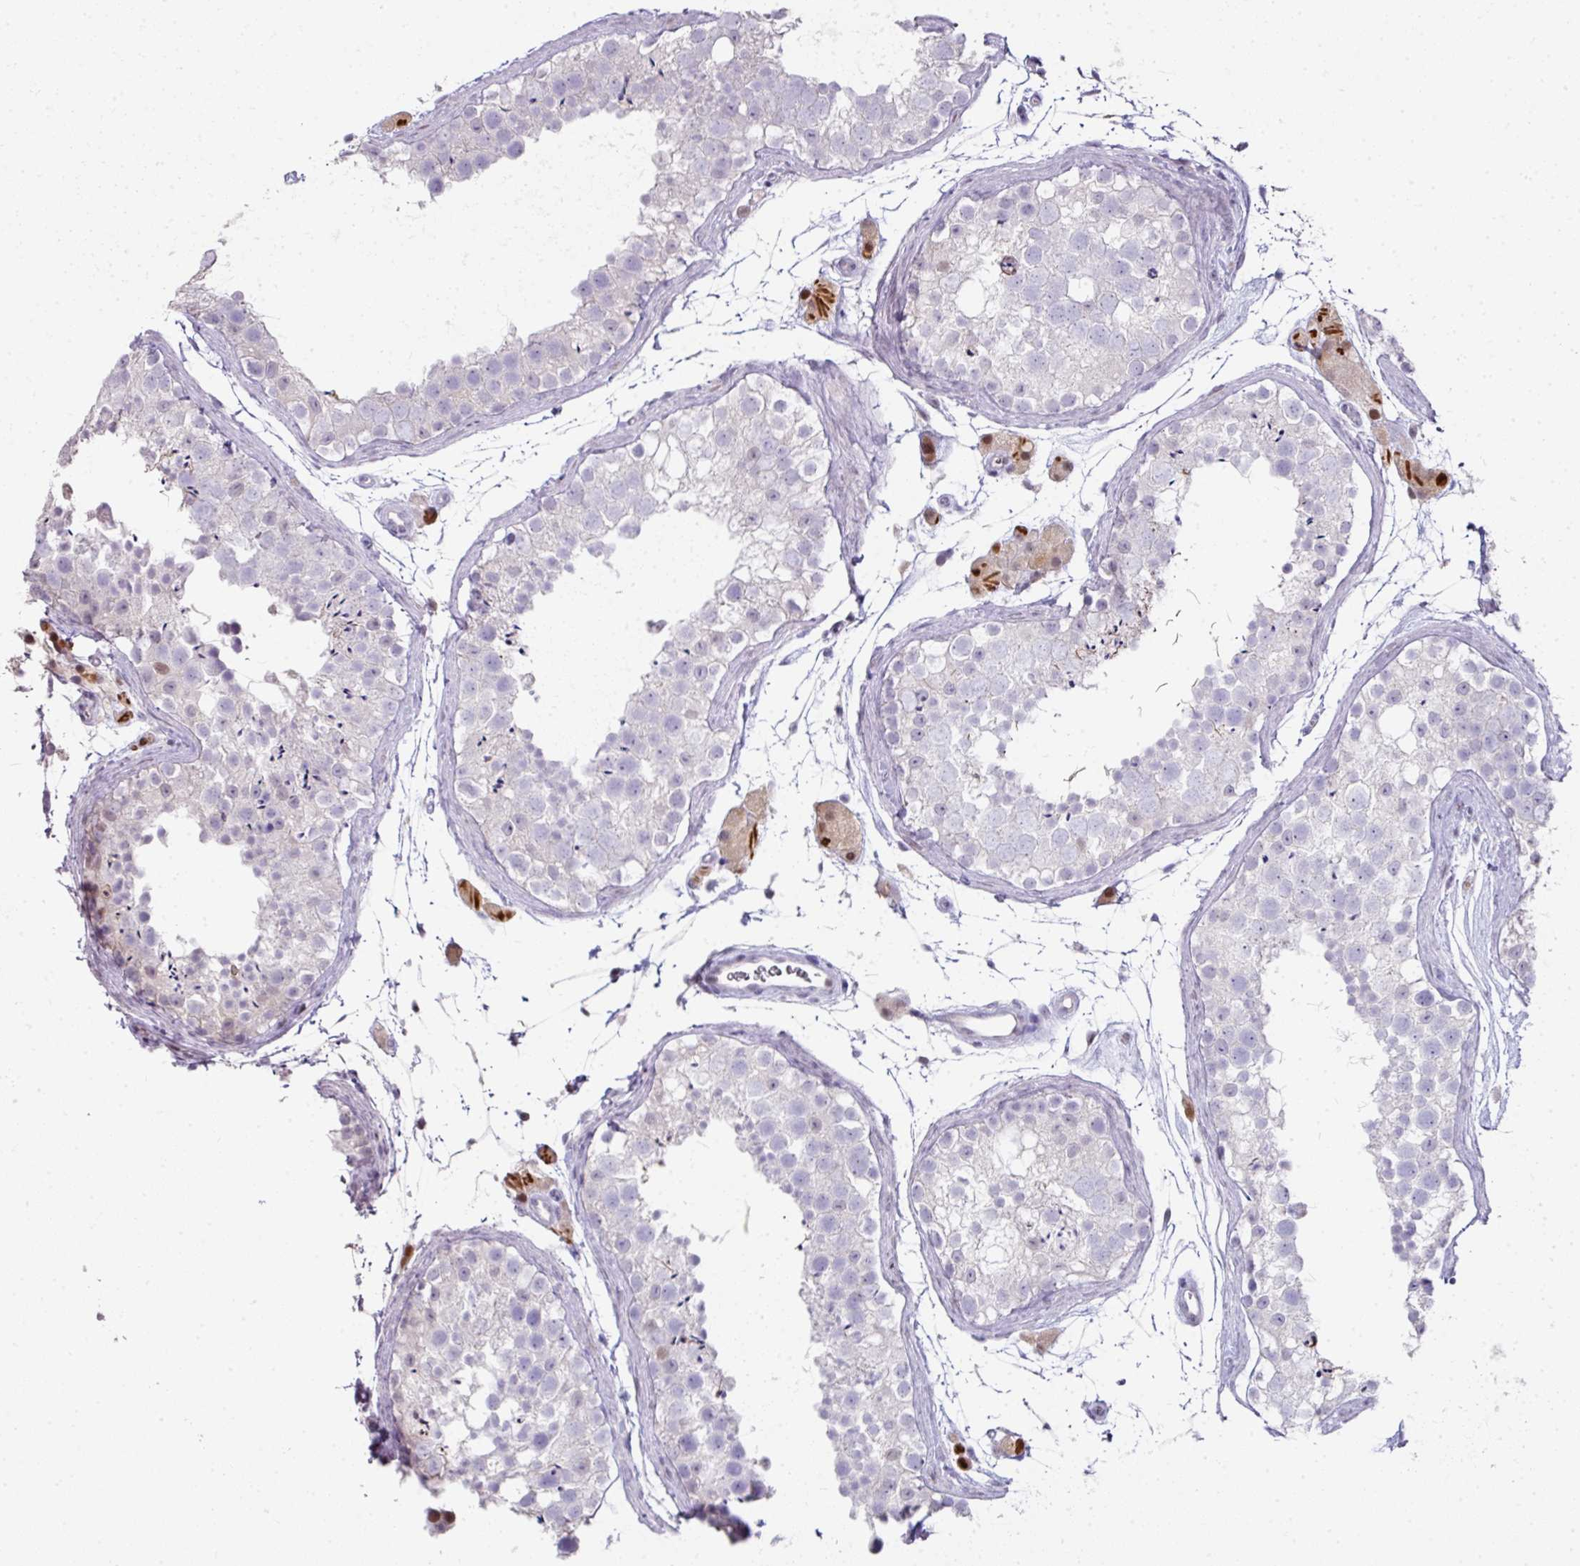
{"staining": {"intensity": "negative", "quantity": "none", "location": "none"}, "tissue": "testis", "cell_type": "Cells in seminiferous ducts", "image_type": "normal", "snomed": [{"axis": "morphology", "description": "Normal tissue, NOS"}, {"axis": "topography", "description": "Testis"}], "caption": "A high-resolution image shows IHC staining of benign testis, which demonstrates no significant expression in cells in seminiferous ducts.", "gene": "ANKRD18A", "patient": {"sex": "male", "age": 41}}